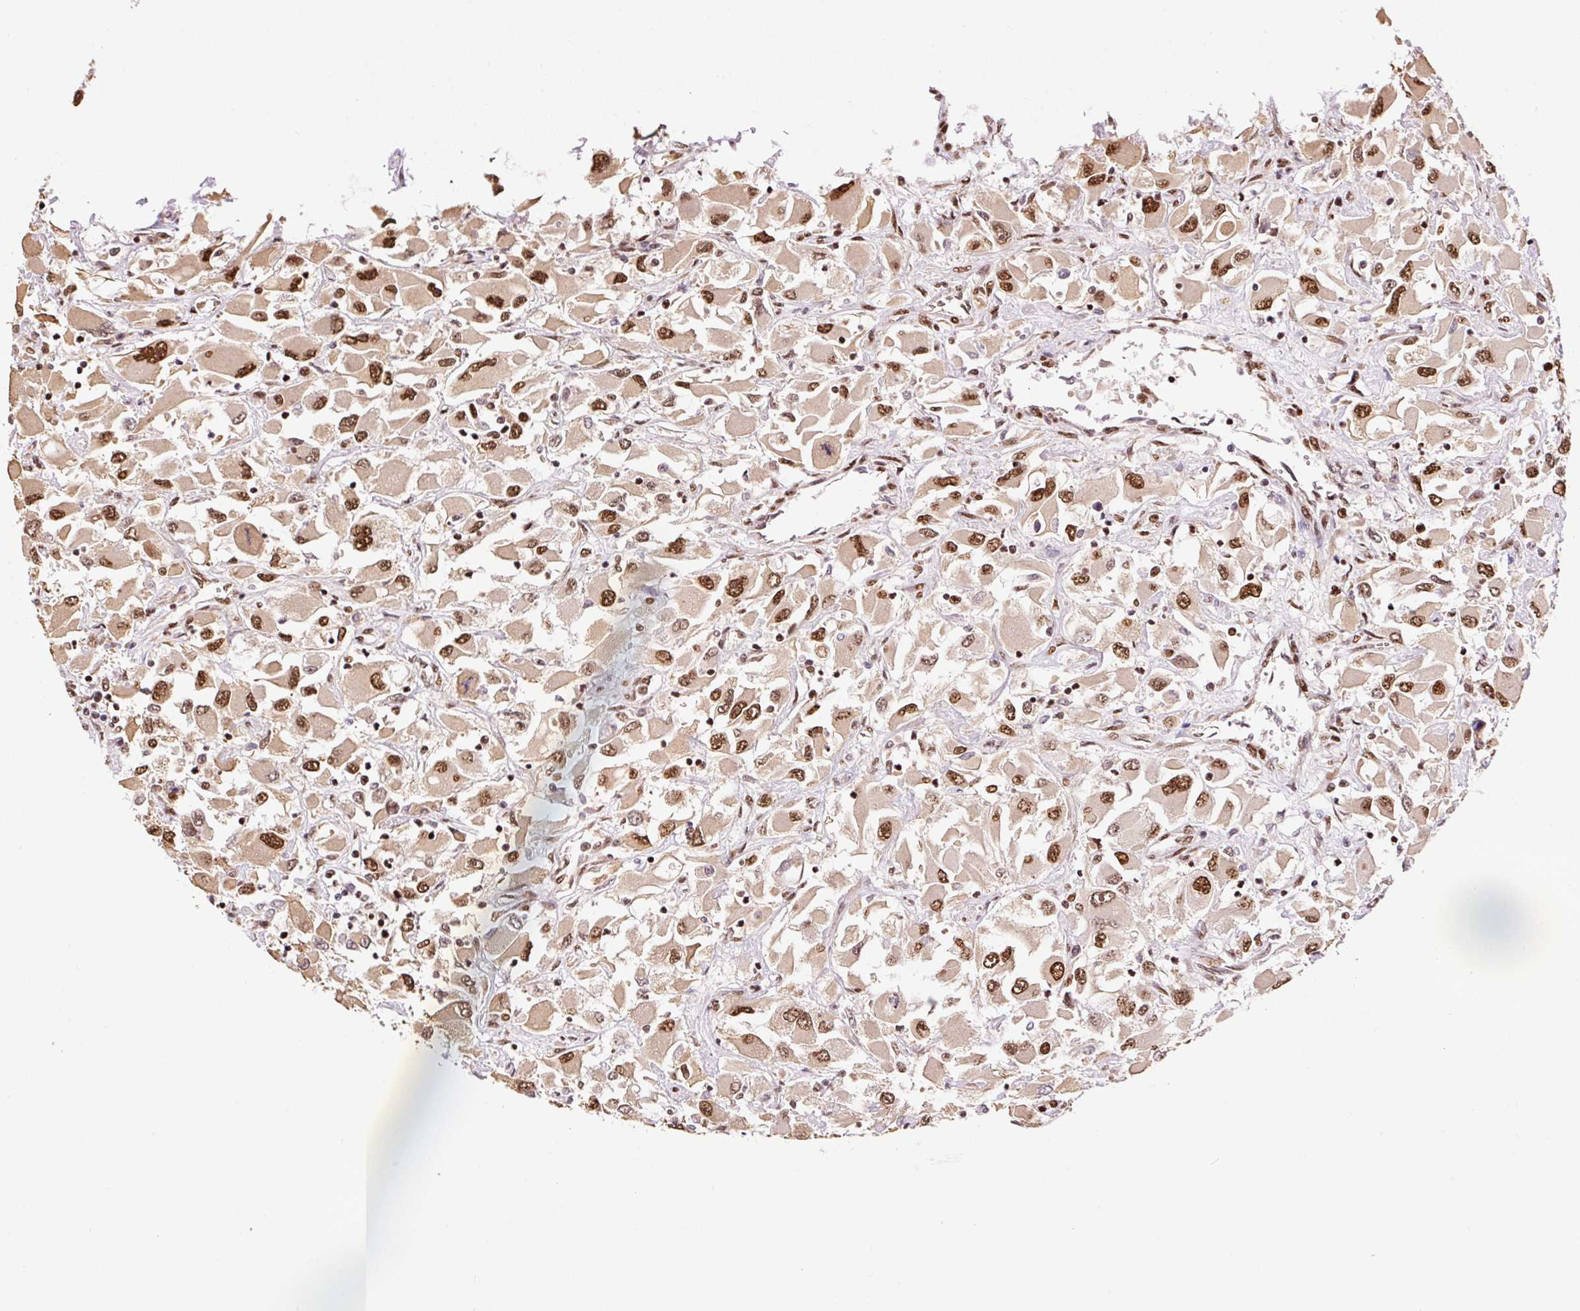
{"staining": {"intensity": "strong", "quantity": ">75%", "location": "nuclear"}, "tissue": "renal cancer", "cell_type": "Tumor cells", "image_type": "cancer", "snomed": [{"axis": "morphology", "description": "Adenocarcinoma, NOS"}, {"axis": "topography", "description": "Kidney"}], "caption": "Immunohistochemistry (IHC) of human renal cancer (adenocarcinoma) reveals high levels of strong nuclear expression in approximately >75% of tumor cells.", "gene": "INTS8", "patient": {"sex": "female", "age": 52}}